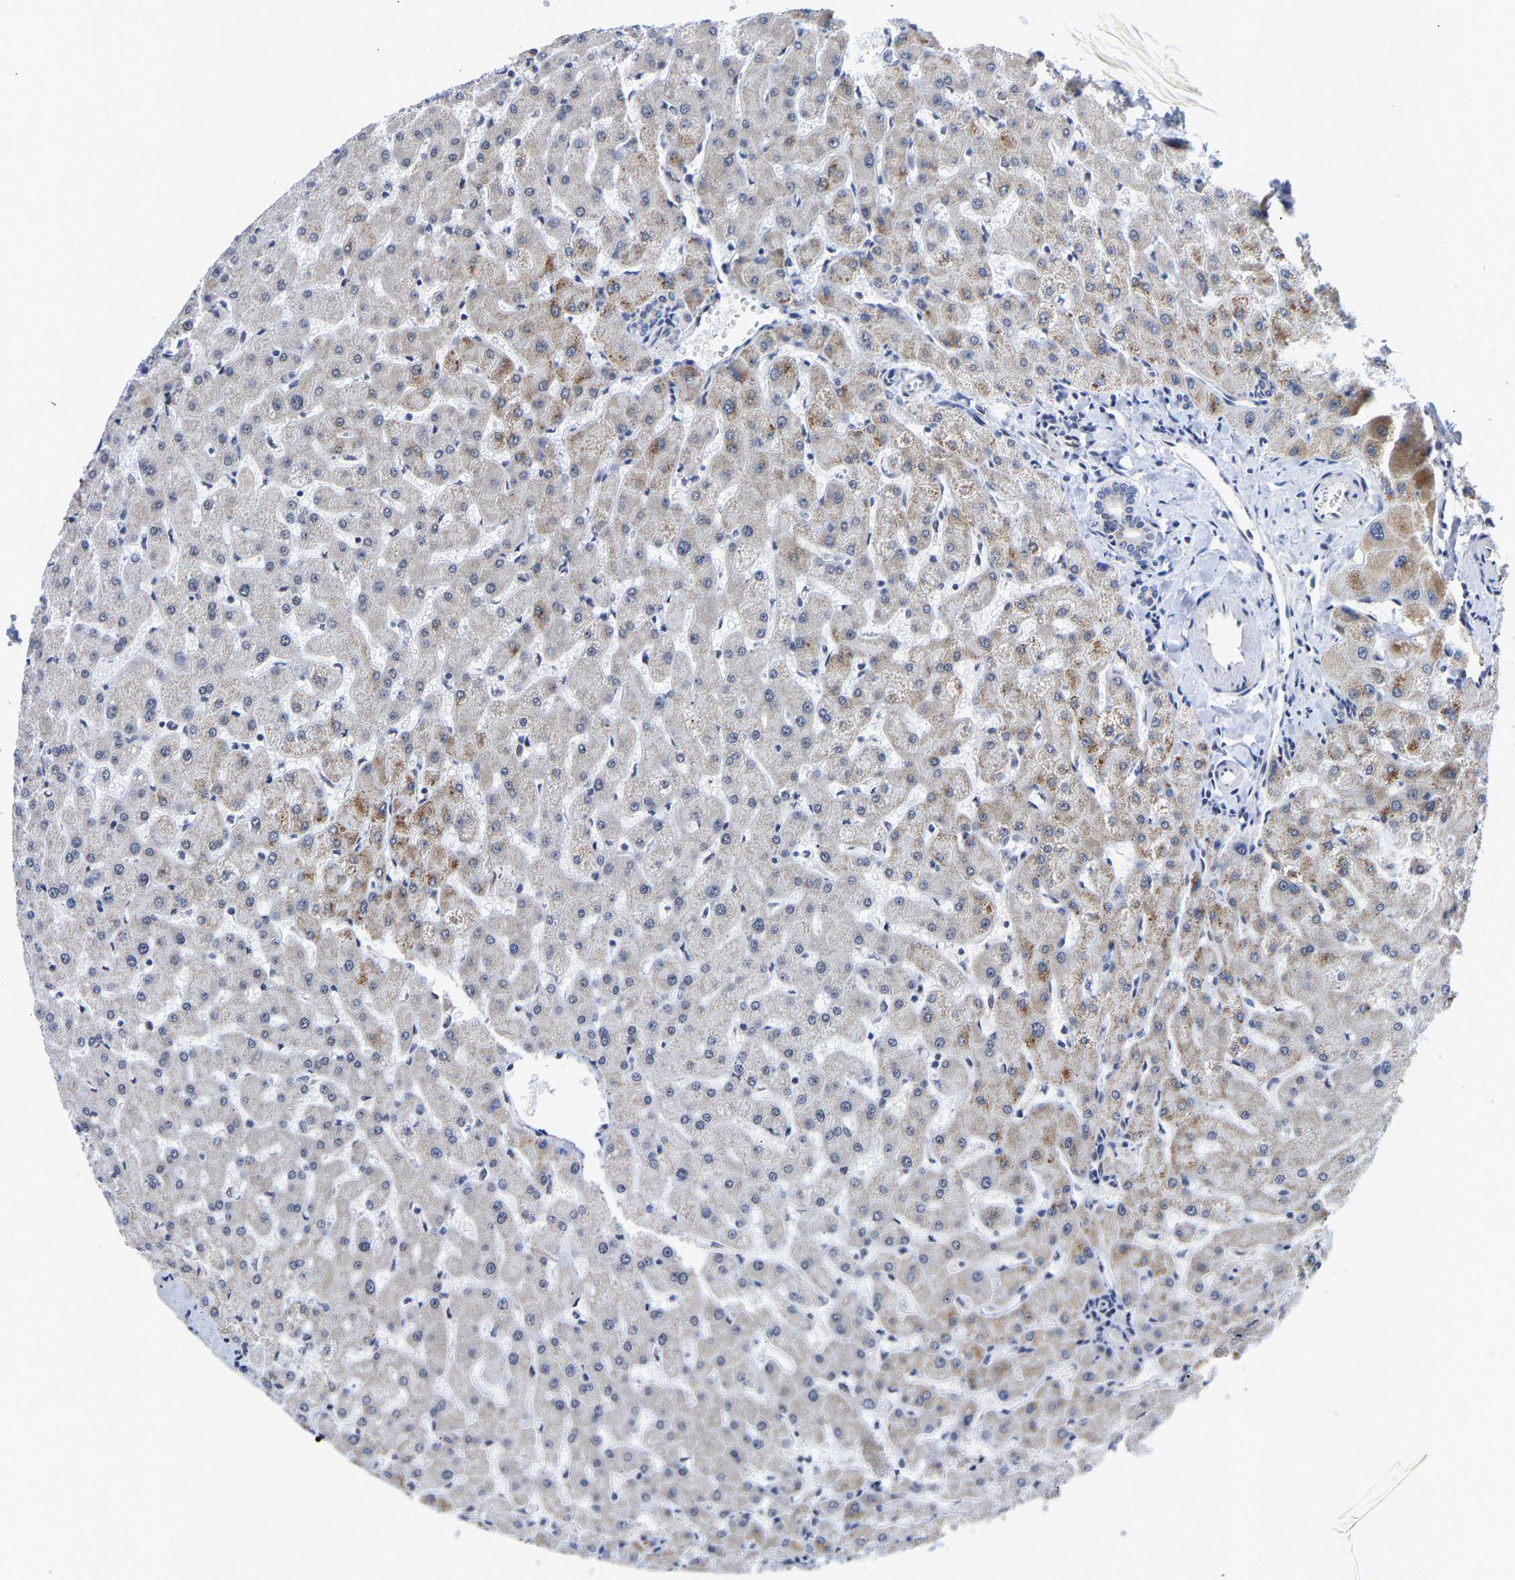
{"staining": {"intensity": "negative", "quantity": "none", "location": "none"}, "tissue": "liver", "cell_type": "Cholangiocytes", "image_type": "normal", "snomed": [{"axis": "morphology", "description": "Normal tissue, NOS"}, {"axis": "topography", "description": "Liver"}], "caption": "The immunohistochemistry (IHC) photomicrograph has no significant expression in cholangiocytes of liver.", "gene": "PCNT", "patient": {"sex": "female", "age": 63}}